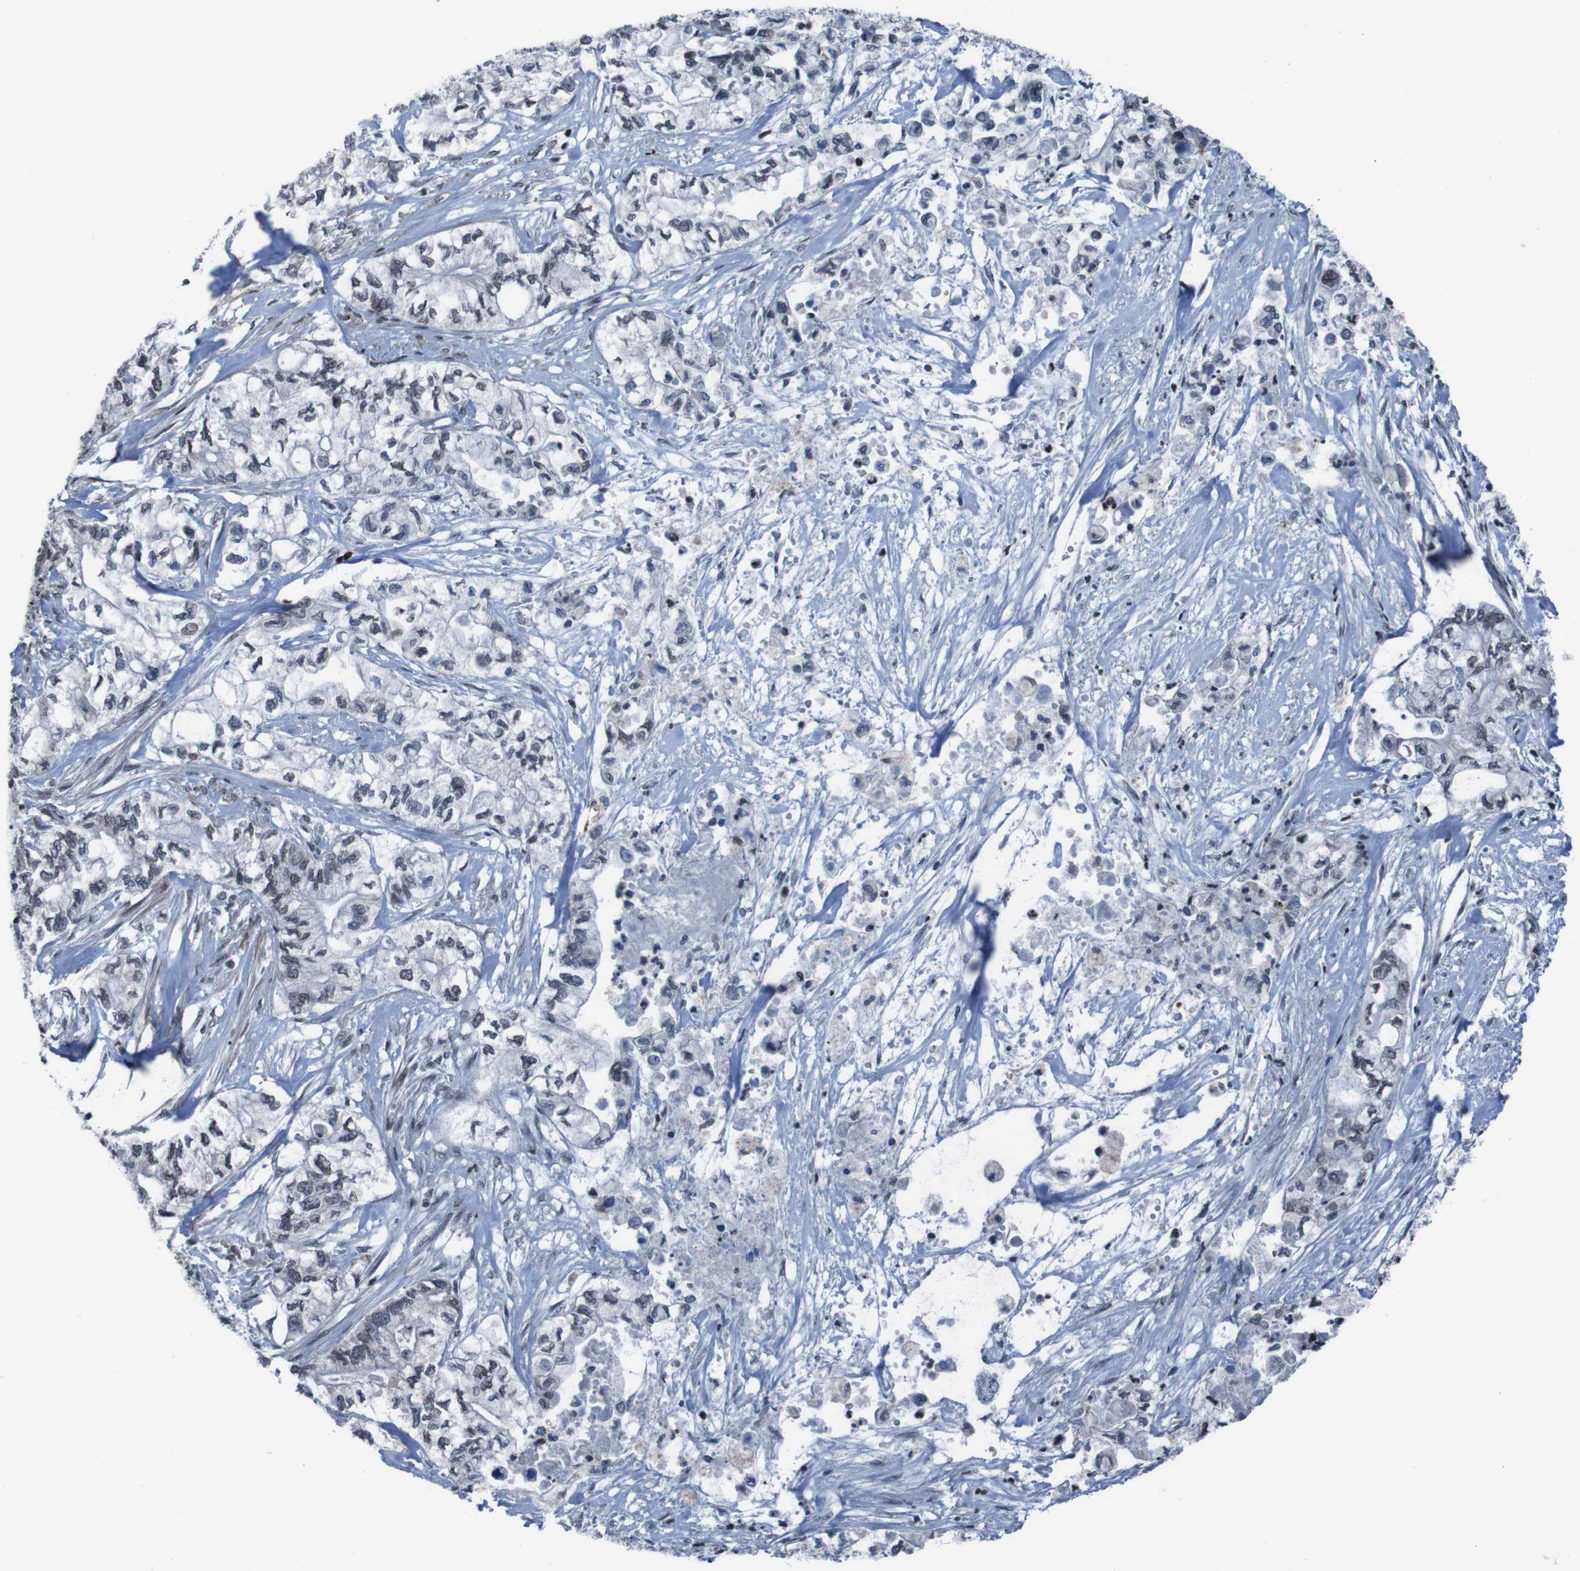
{"staining": {"intensity": "strong", "quantity": "25%-75%", "location": "nuclear"}, "tissue": "pancreatic cancer", "cell_type": "Tumor cells", "image_type": "cancer", "snomed": [{"axis": "morphology", "description": "Adenocarcinoma, NOS"}, {"axis": "topography", "description": "Pancreas"}], "caption": "This image shows pancreatic adenocarcinoma stained with immunohistochemistry (IHC) to label a protein in brown. The nuclear of tumor cells show strong positivity for the protein. Nuclei are counter-stained blue.", "gene": "PHF2", "patient": {"sex": "male", "age": 79}}